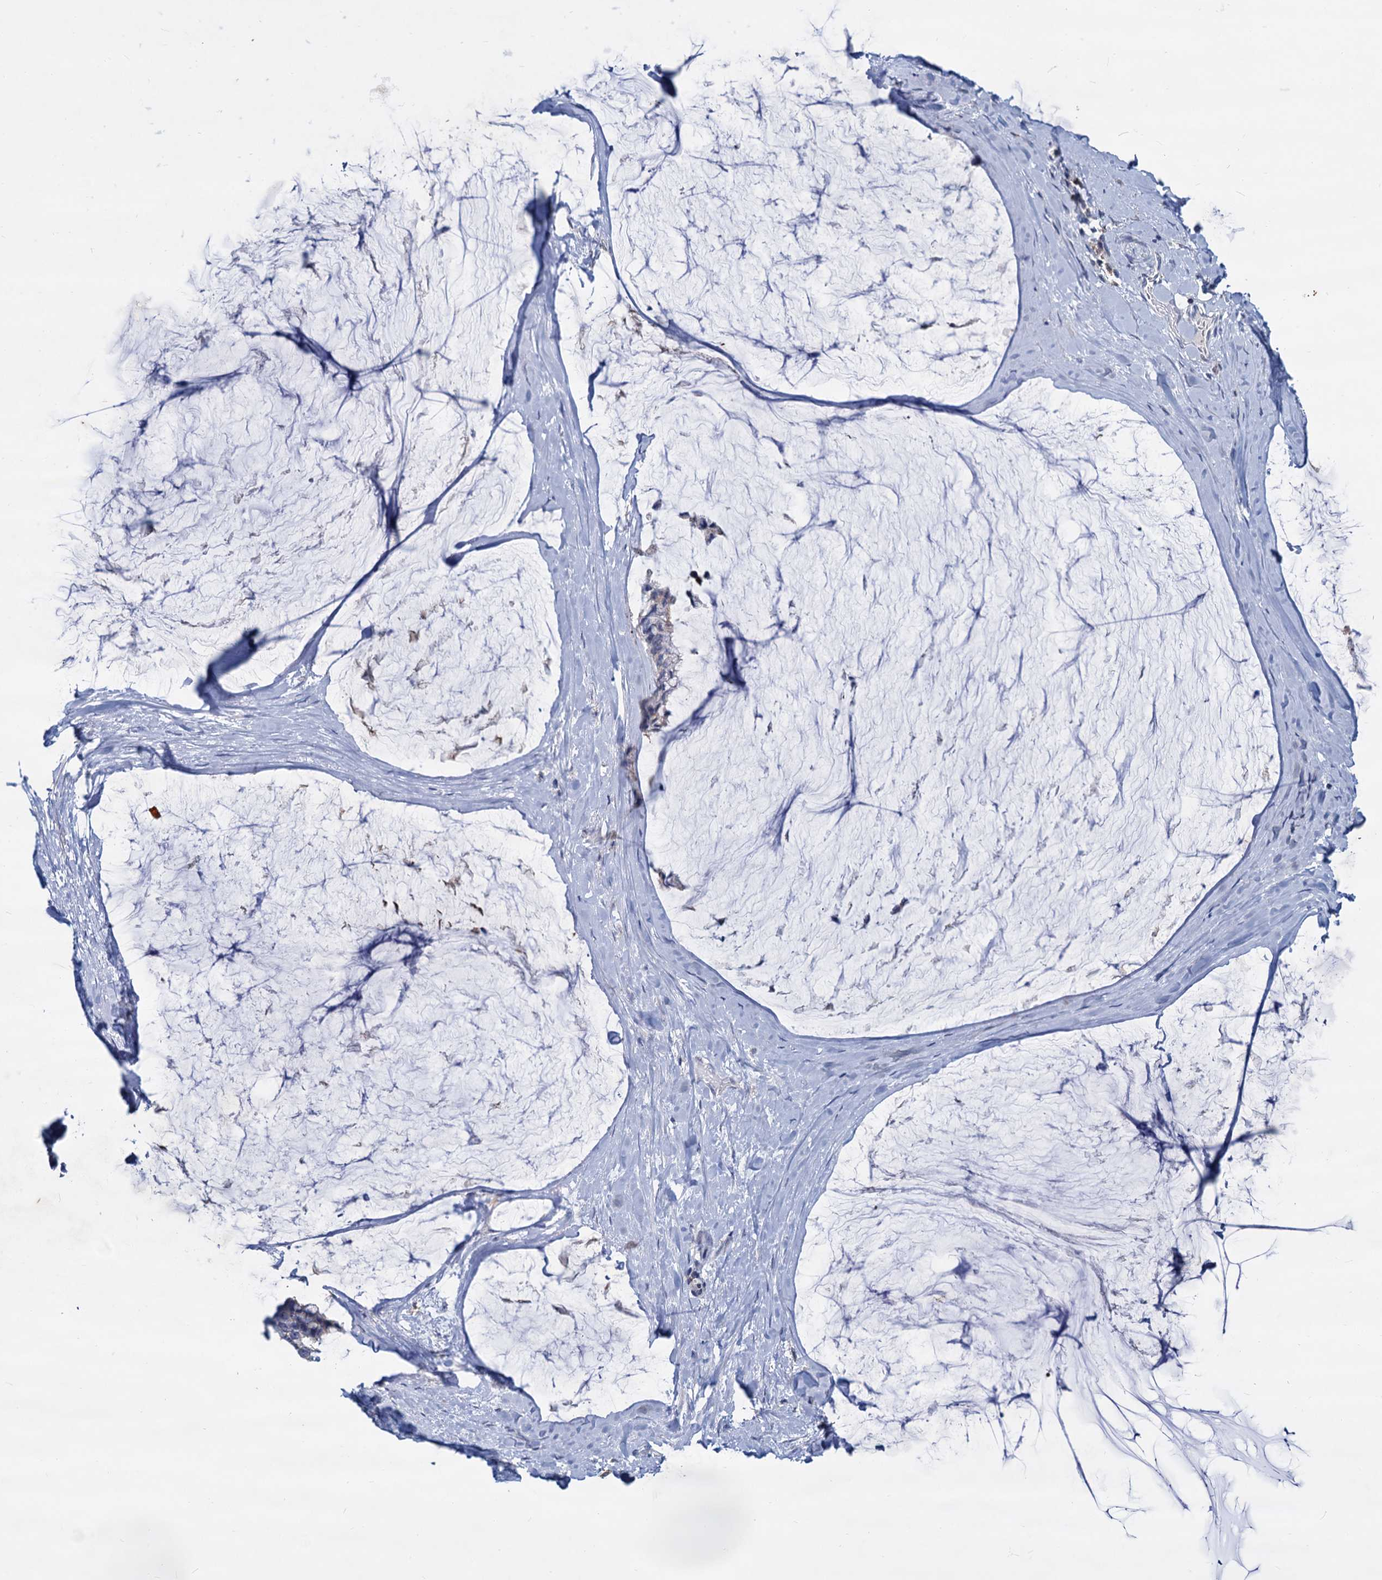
{"staining": {"intensity": "negative", "quantity": "none", "location": "none"}, "tissue": "ovarian cancer", "cell_type": "Tumor cells", "image_type": "cancer", "snomed": [{"axis": "morphology", "description": "Cystadenocarcinoma, mucinous, NOS"}, {"axis": "topography", "description": "Ovary"}], "caption": "Immunohistochemistry (IHC) image of neoplastic tissue: human ovarian cancer stained with DAB (3,3'-diaminobenzidine) demonstrates no significant protein staining in tumor cells.", "gene": "LRCH4", "patient": {"sex": "female", "age": 39}}